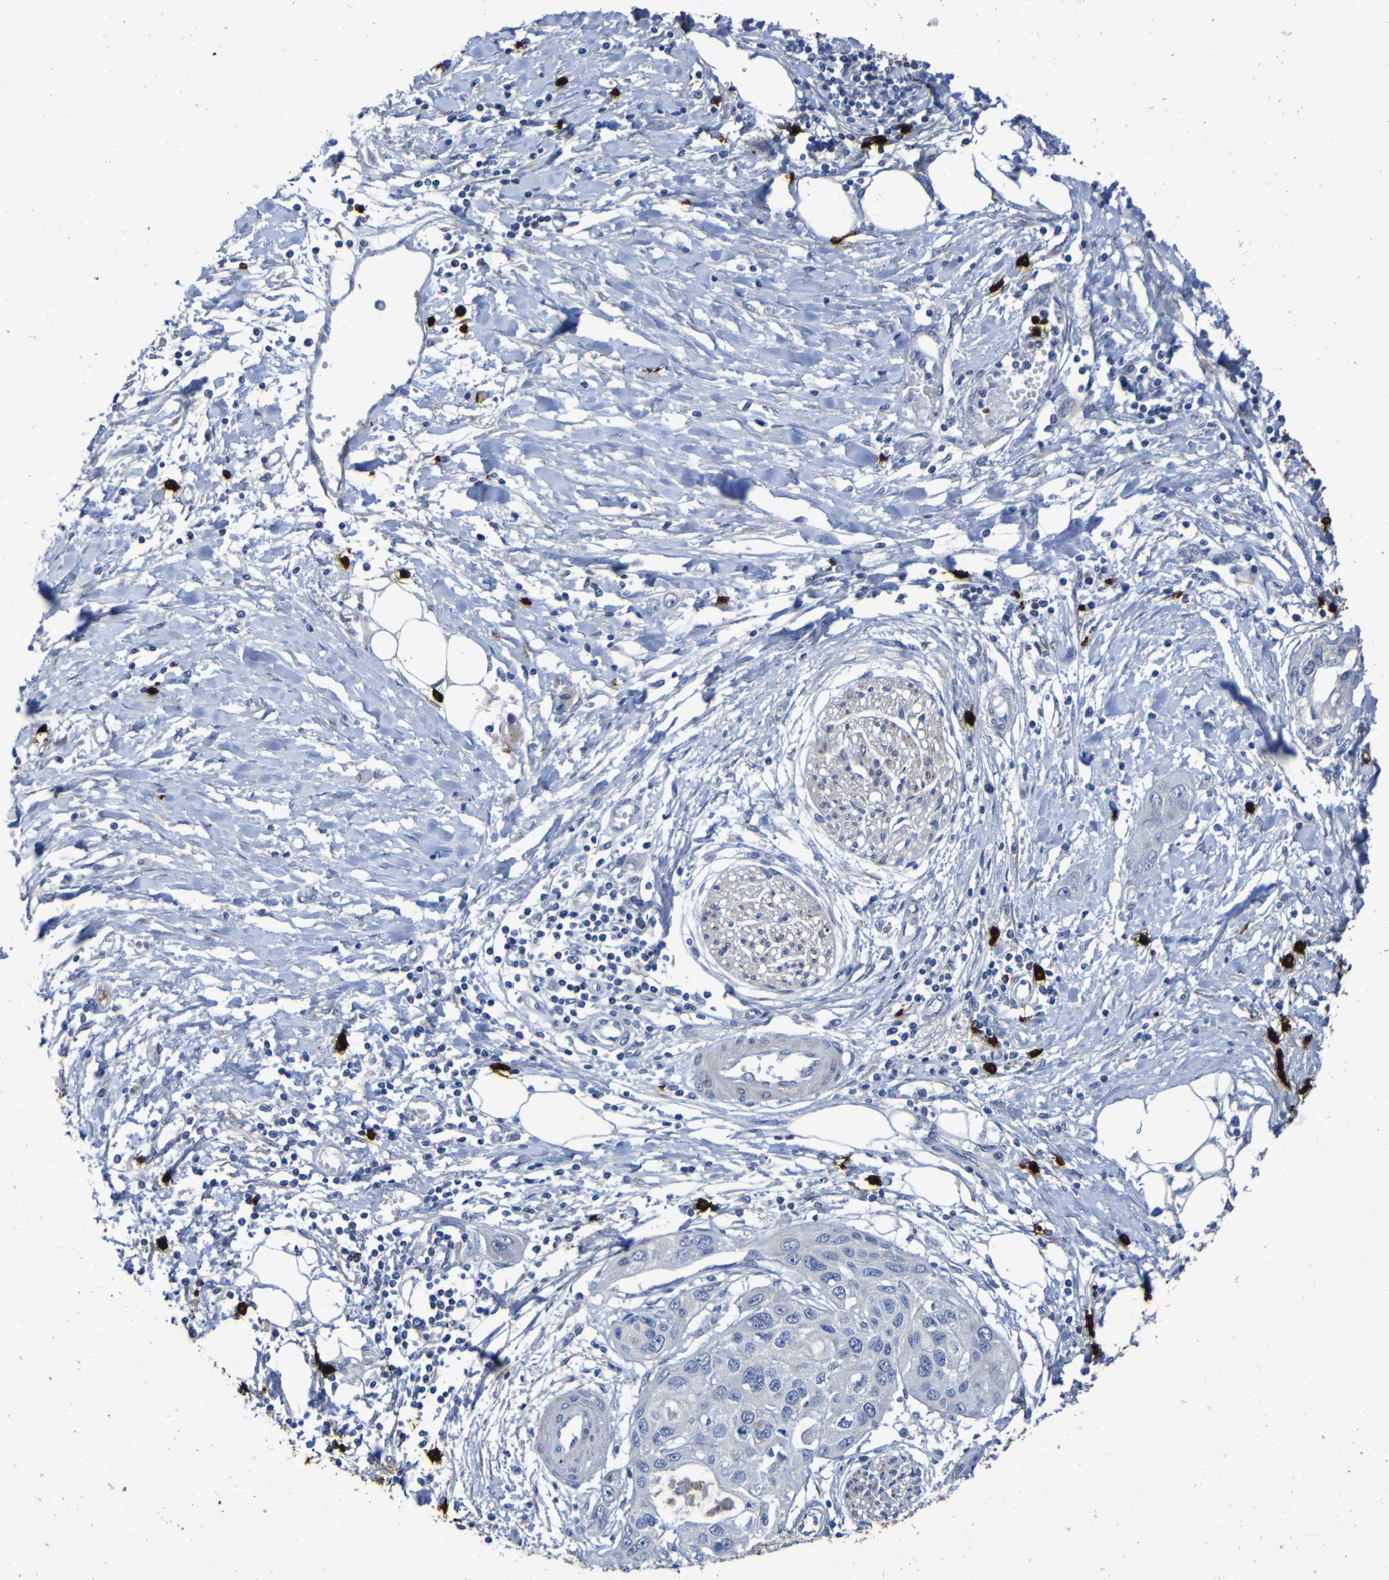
{"staining": {"intensity": "negative", "quantity": "none", "location": "none"}, "tissue": "pancreatic cancer", "cell_type": "Tumor cells", "image_type": "cancer", "snomed": [{"axis": "morphology", "description": "Adenocarcinoma, NOS"}, {"axis": "topography", "description": "Pancreas"}], "caption": "DAB immunohistochemical staining of pancreatic cancer (adenocarcinoma) demonstrates no significant staining in tumor cells.", "gene": "C11orf24", "patient": {"sex": "female", "age": 70}}